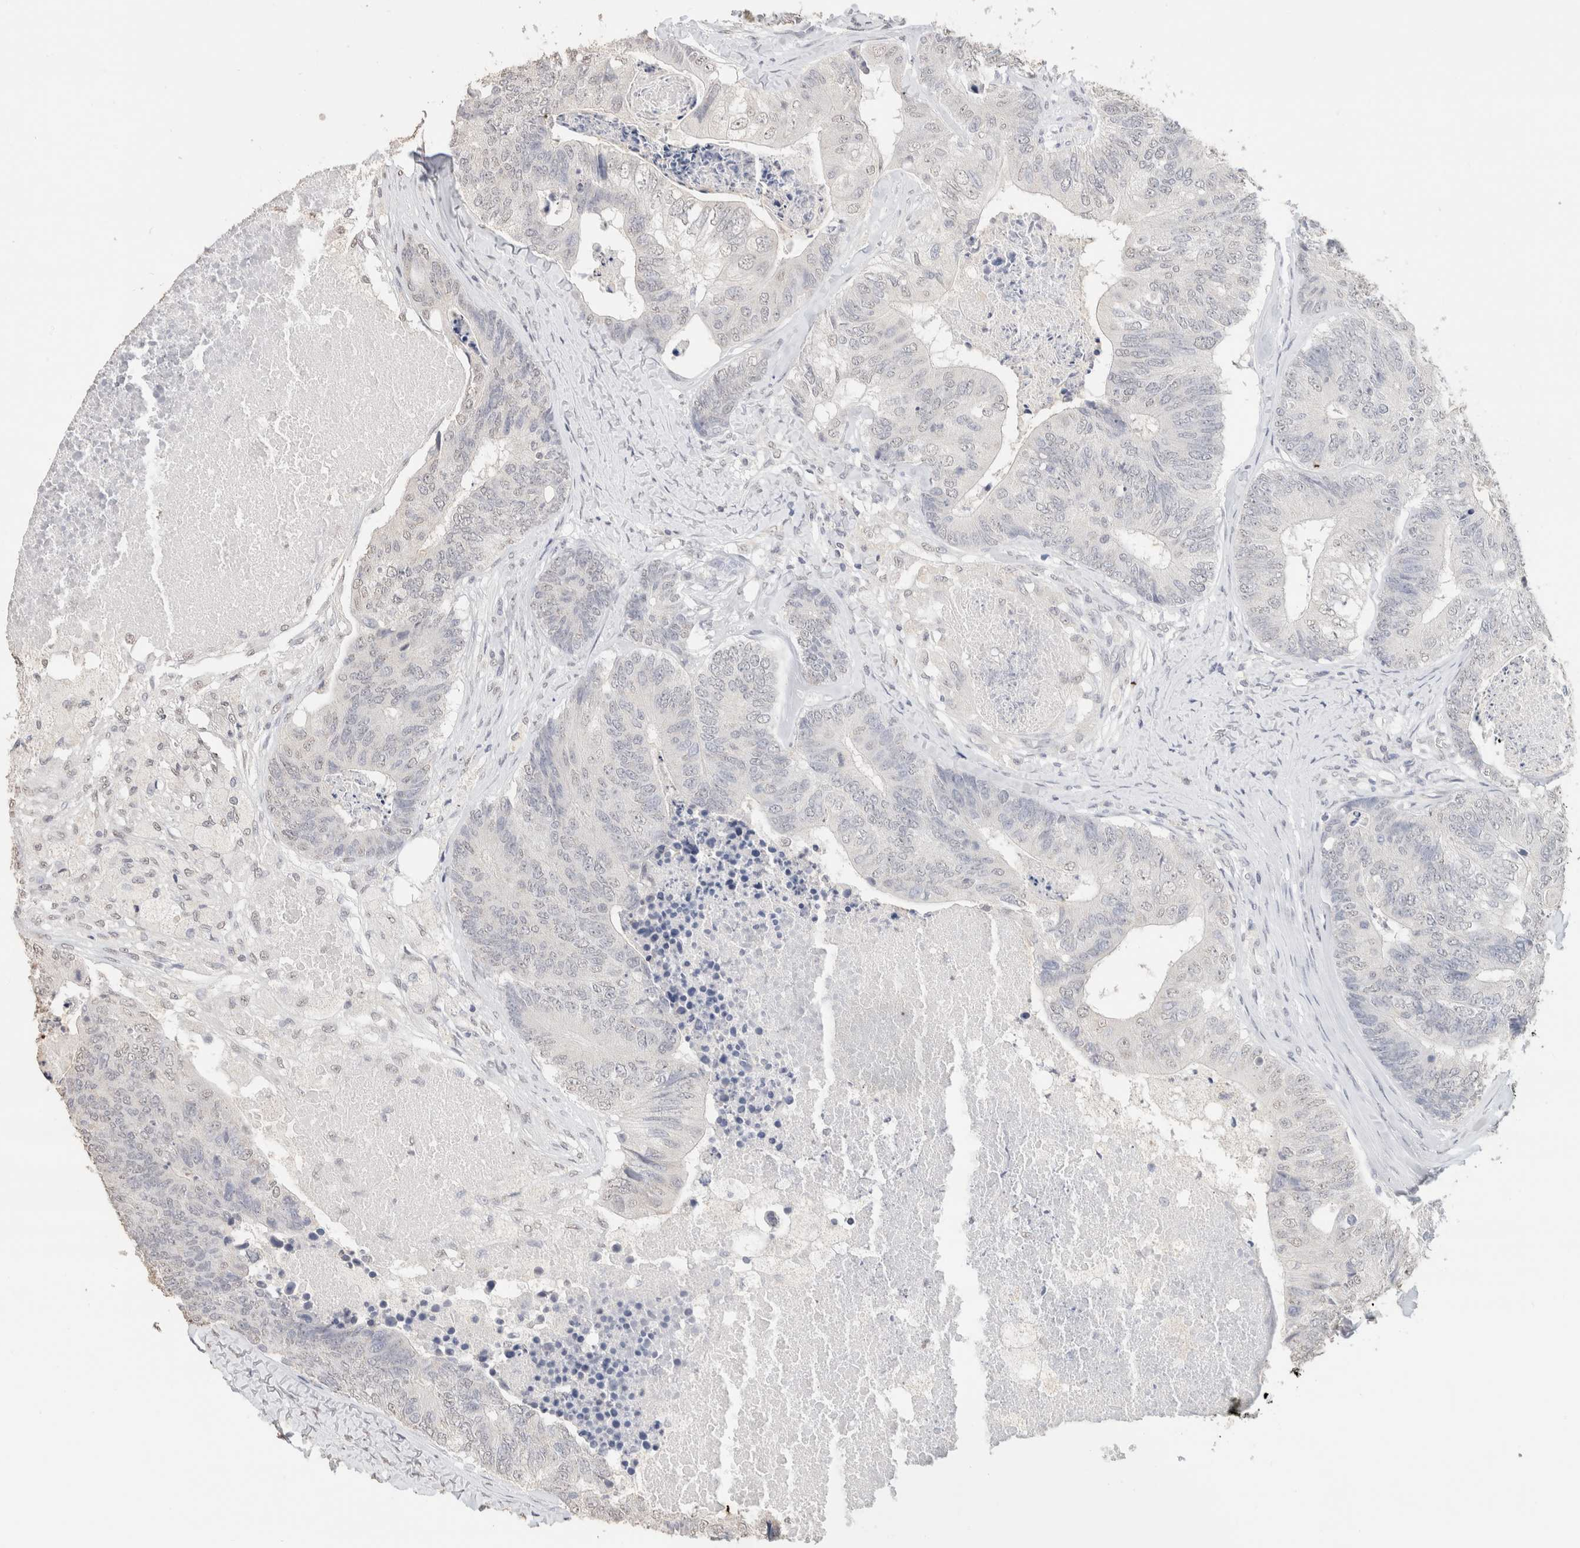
{"staining": {"intensity": "negative", "quantity": "none", "location": "none"}, "tissue": "colorectal cancer", "cell_type": "Tumor cells", "image_type": "cancer", "snomed": [{"axis": "morphology", "description": "Adenocarcinoma, NOS"}, {"axis": "topography", "description": "Colon"}], "caption": "This photomicrograph is of colorectal cancer (adenocarcinoma) stained with immunohistochemistry to label a protein in brown with the nuclei are counter-stained blue. There is no positivity in tumor cells.", "gene": "CD80", "patient": {"sex": "female", "age": 67}}